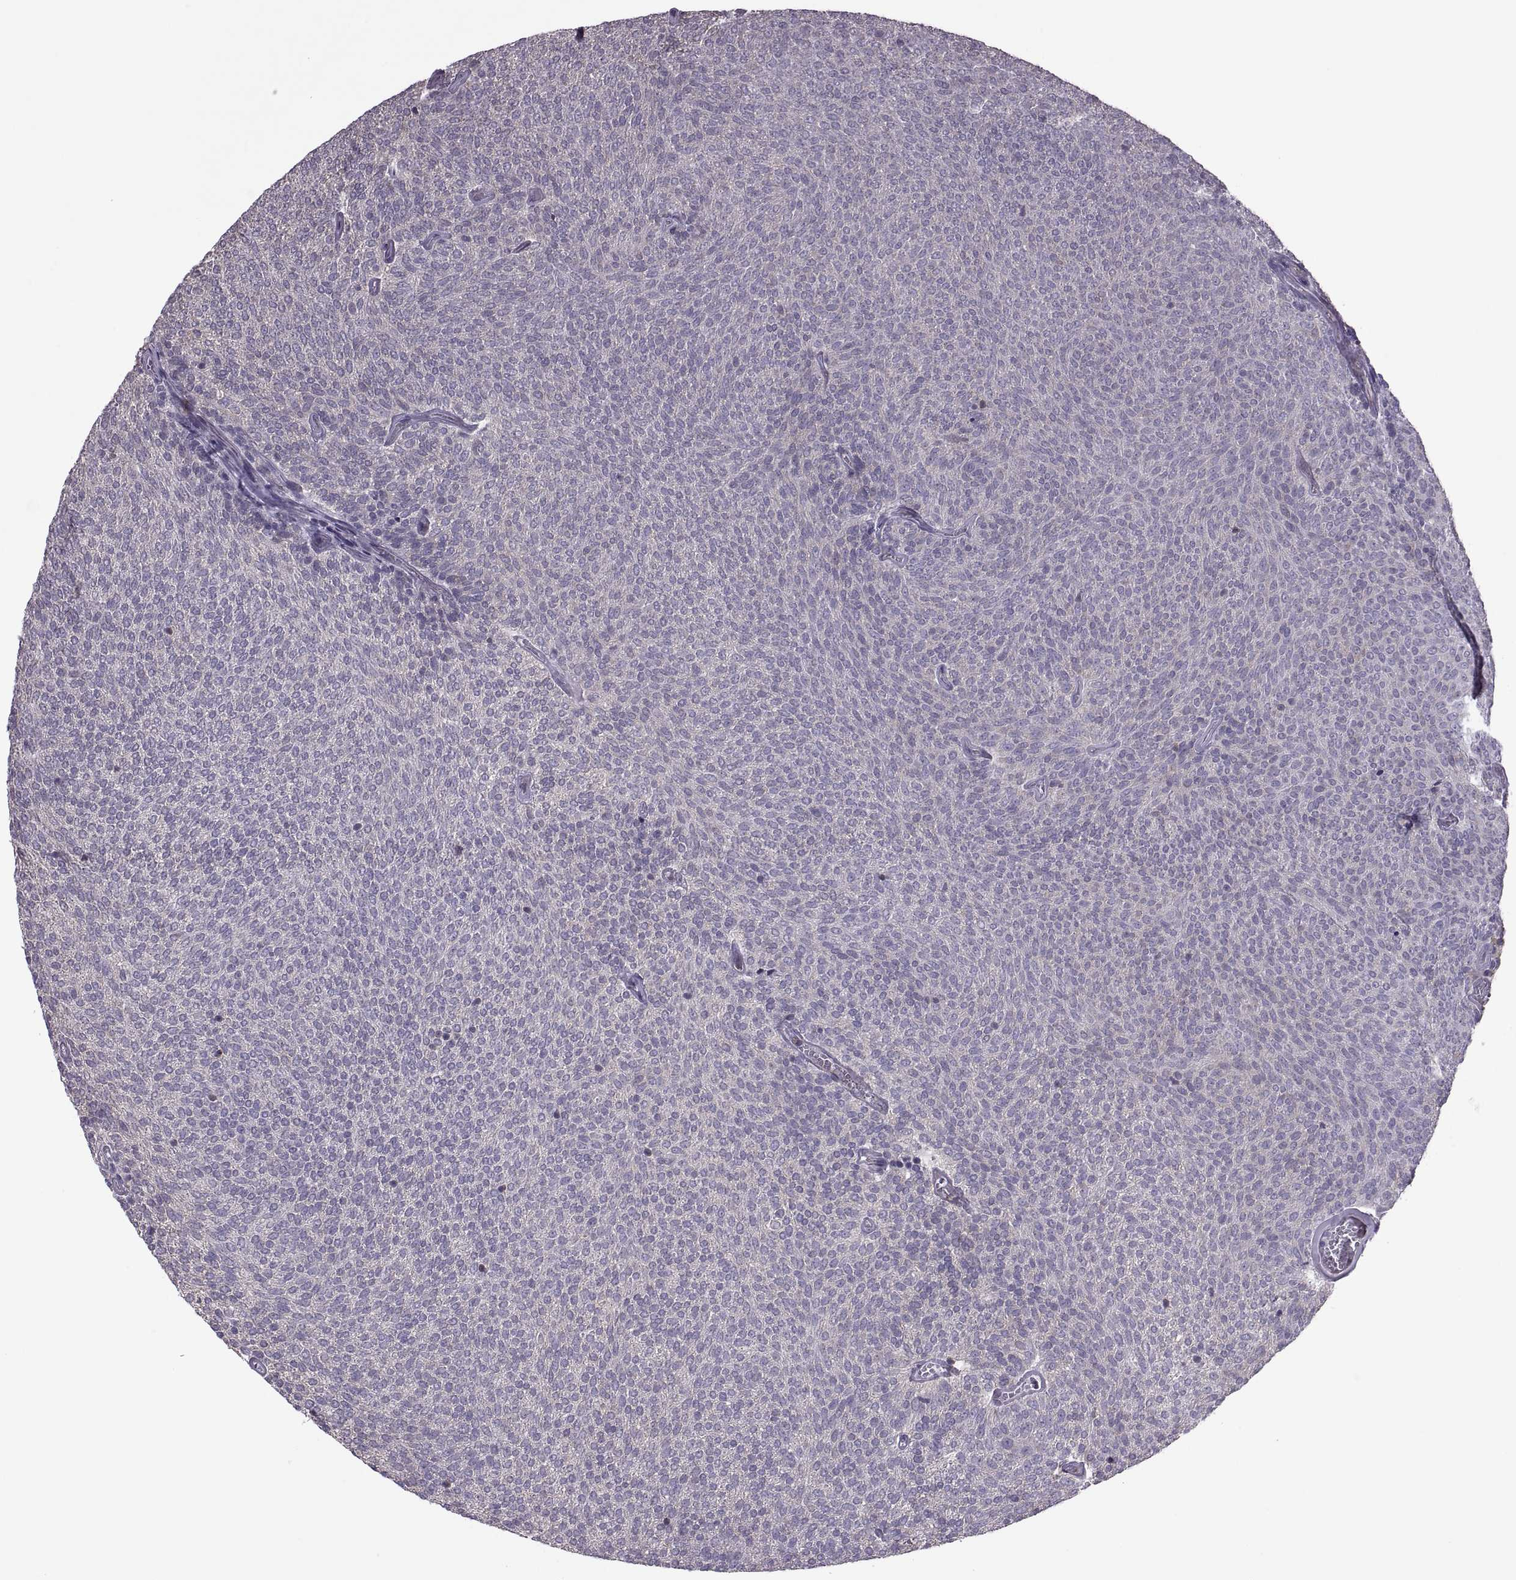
{"staining": {"intensity": "negative", "quantity": "none", "location": "none"}, "tissue": "urothelial cancer", "cell_type": "Tumor cells", "image_type": "cancer", "snomed": [{"axis": "morphology", "description": "Urothelial carcinoma, Low grade"}, {"axis": "topography", "description": "Urinary bladder"}], "caption": "Immunohistochemical staining of urothelial cancer exhibits no significant positivity in tumor cells.", "gene": "PABPC1", "patient": {"sex": "male", "age": 77}}